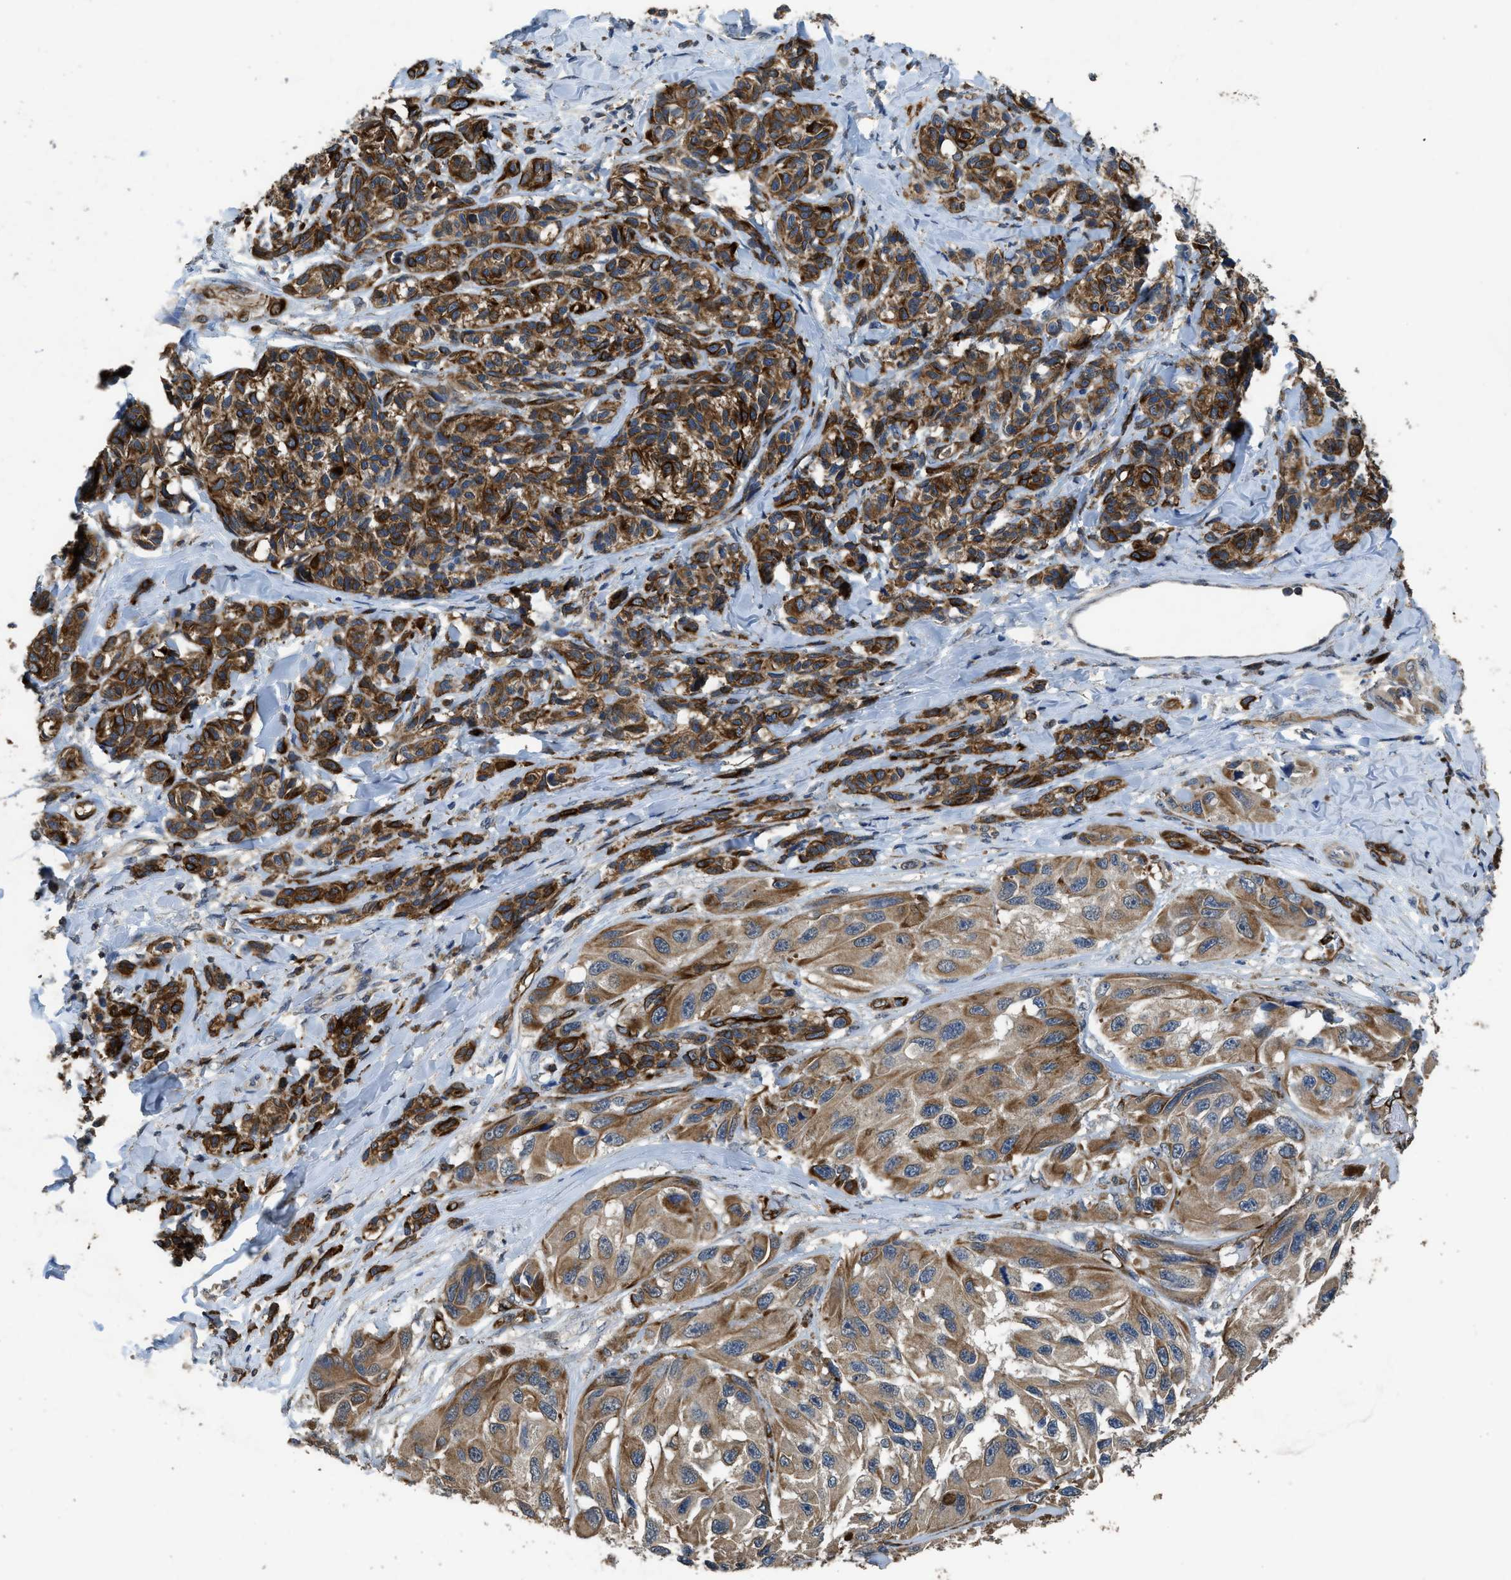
{"staining": {"intensity": "moderate", "quantity": ">75%", "location": "cytoplasmic/membranous"}, "tissue": "melanoma", "cell_type": "Tumor cells", "image_type": "cancer", "snomed": [{"axis": "morphology", "description": "Malignant melanoma, NOS"}, {"axis": "topography", "description": "Skin"}], "caption": "Malignant melanoma stained with immunohistochemistry demonstrates moderate cytoplasmic/membranous expression in about >75% of tumor cells. (DAB = brown stain, brightfield microscopy at high magnification).", "gene": "SYNM", "patient": {"sex": "female", "age": 73}}